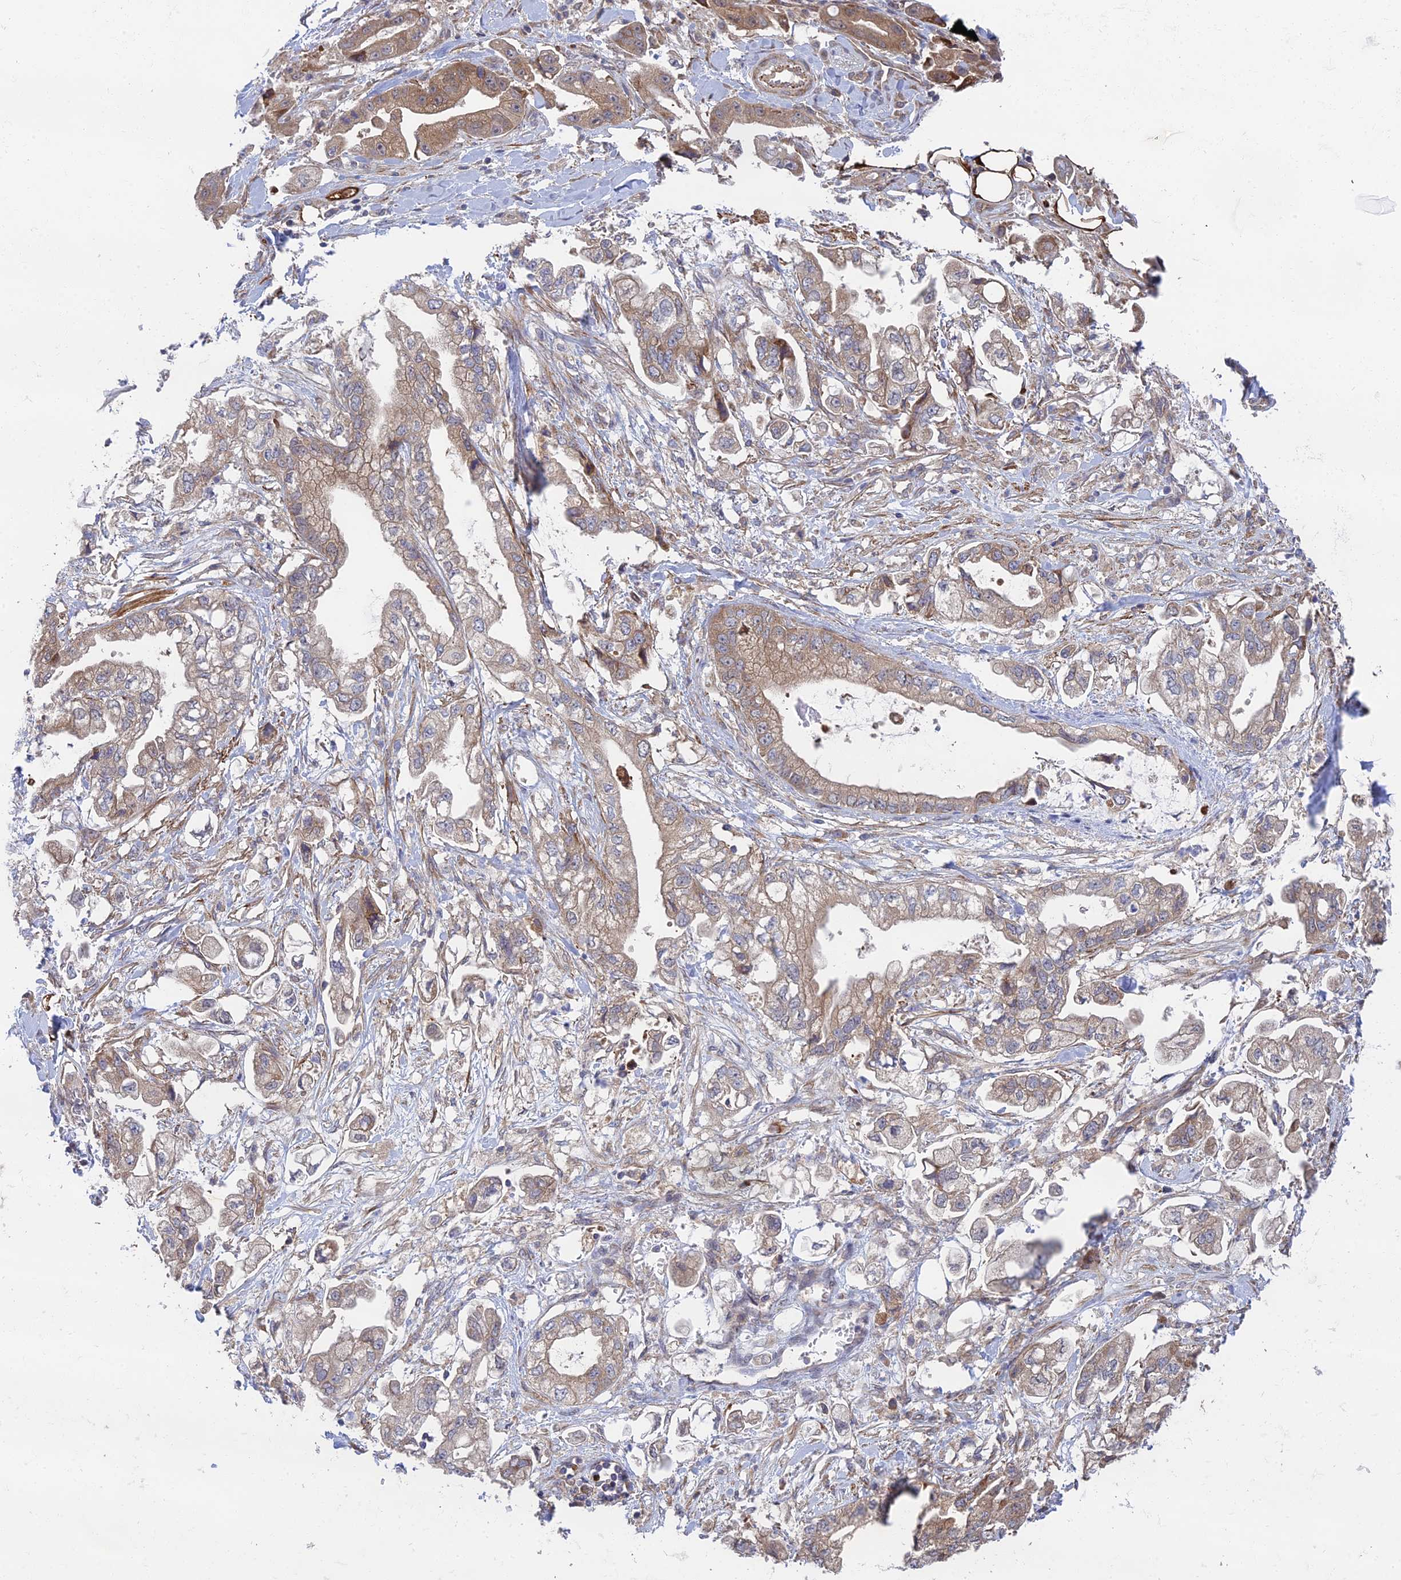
{"staining": {"intensity": "weak", "quantity": ">75%", "location": "cytoplasmic/membranous"}, "tissue": "stomach cancer", "cell_type": "Tumor cells", "image_type": "cancer", "snomed": [{"axis": "morphology", "description": "Adenocarcinoma, NOS"}, {"axis": "topography", "description": "Stomach"}], "caption": "Protein expression analysis of human adenocarcinoma (stomach) reveals weak cytoplasmic/membranous positivity in approximately >75% of tumor cells.", "gene": "INCA1", "patient": {"sex": "male", "age": 62}}